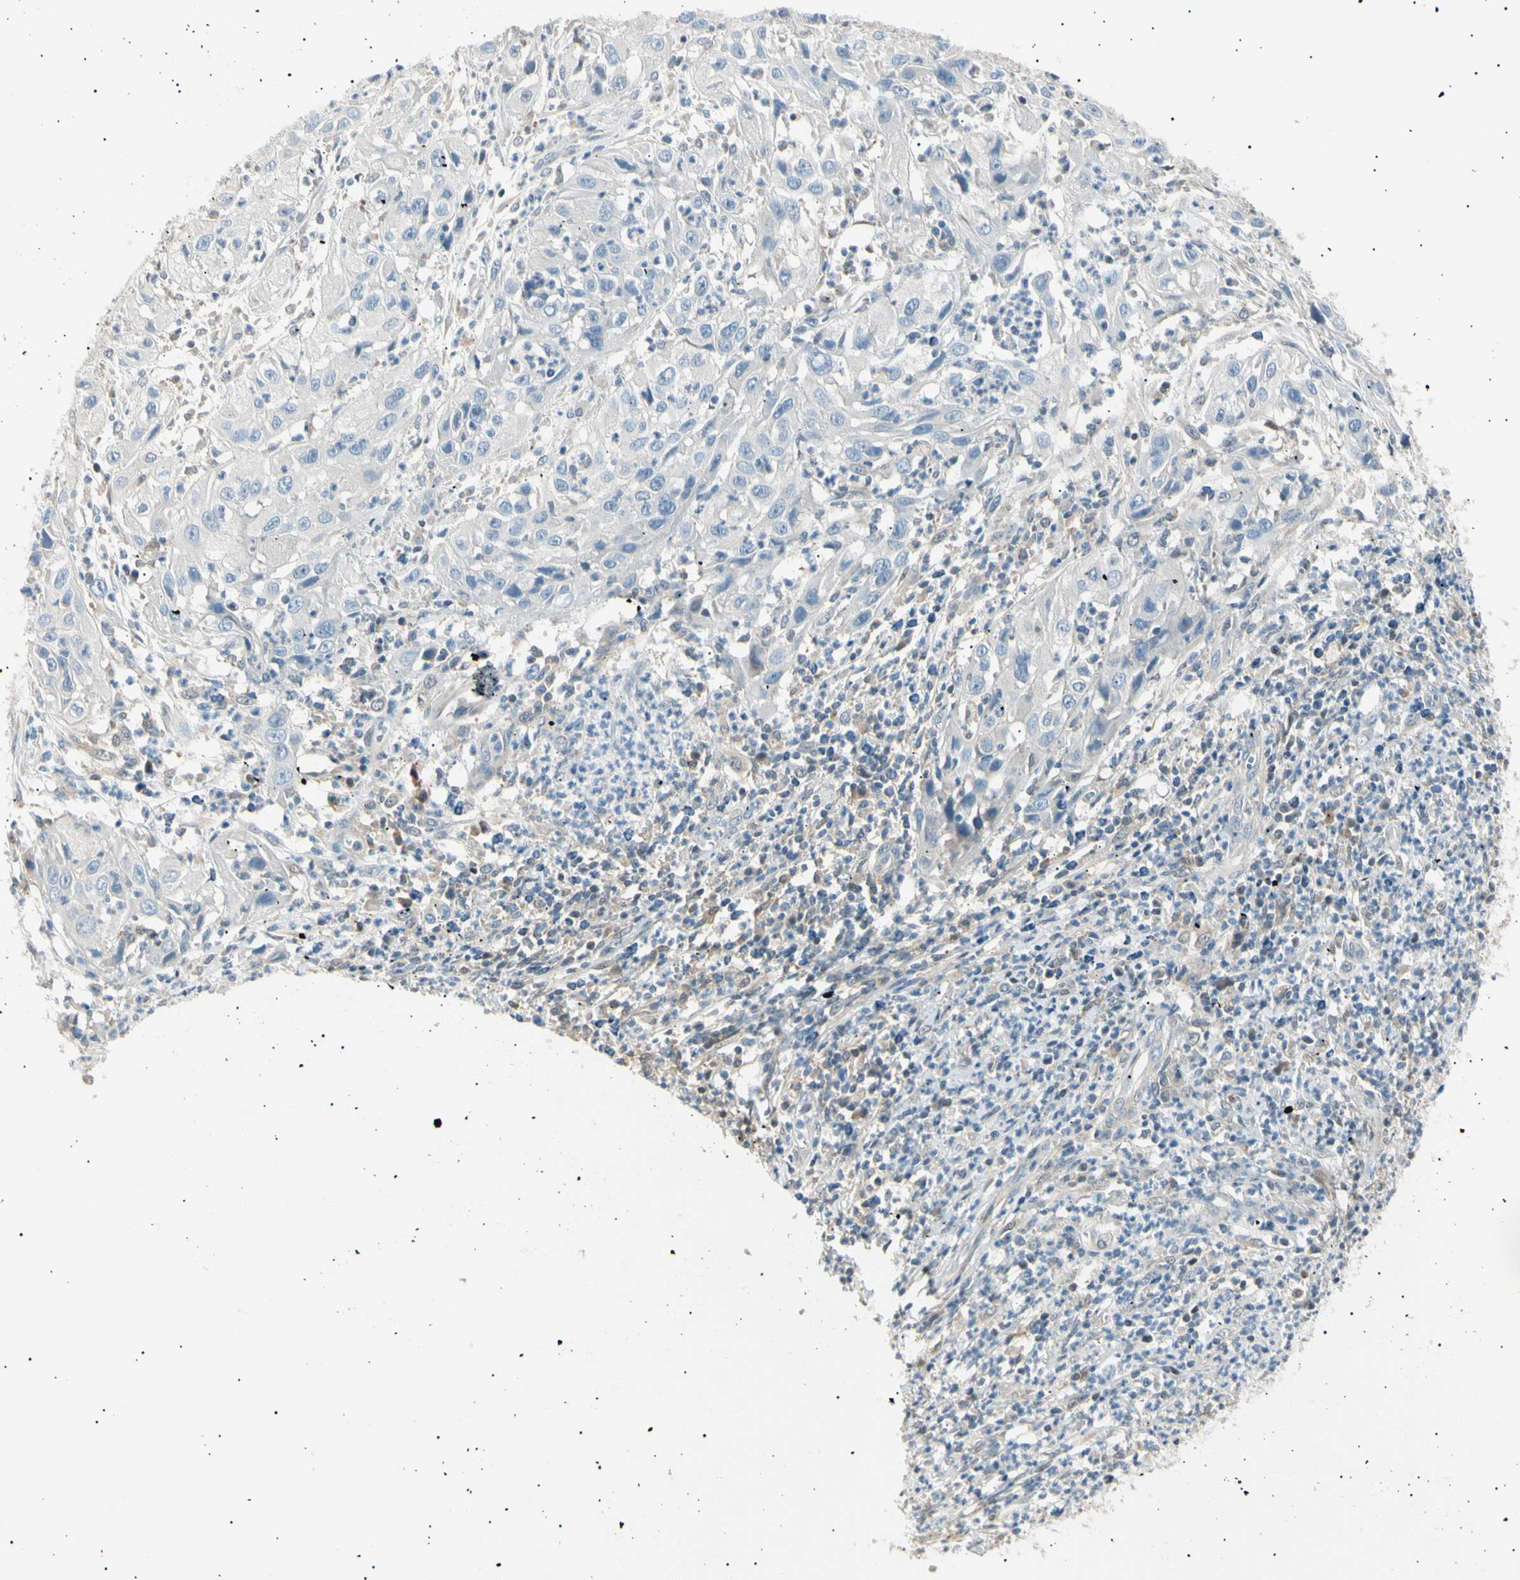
{"staining": {"intensity": "negative", "quantity": "none", "location": "none"}, "tissue": "cervical cancer", "cell_type": "Tumor cells", "image_type": "cancer", "snomed": [{"axis": "morphology", "description": "Squamous cell carcinoma, NOS"}, {"axis": "topography", "description": "Cervix"}], "caption": "Tumor cells are negative for brown protein staining in squamous cell carcinoma (cervical).", "gene": "LHPP", "patient": {"sex": "female", "age": 32}}